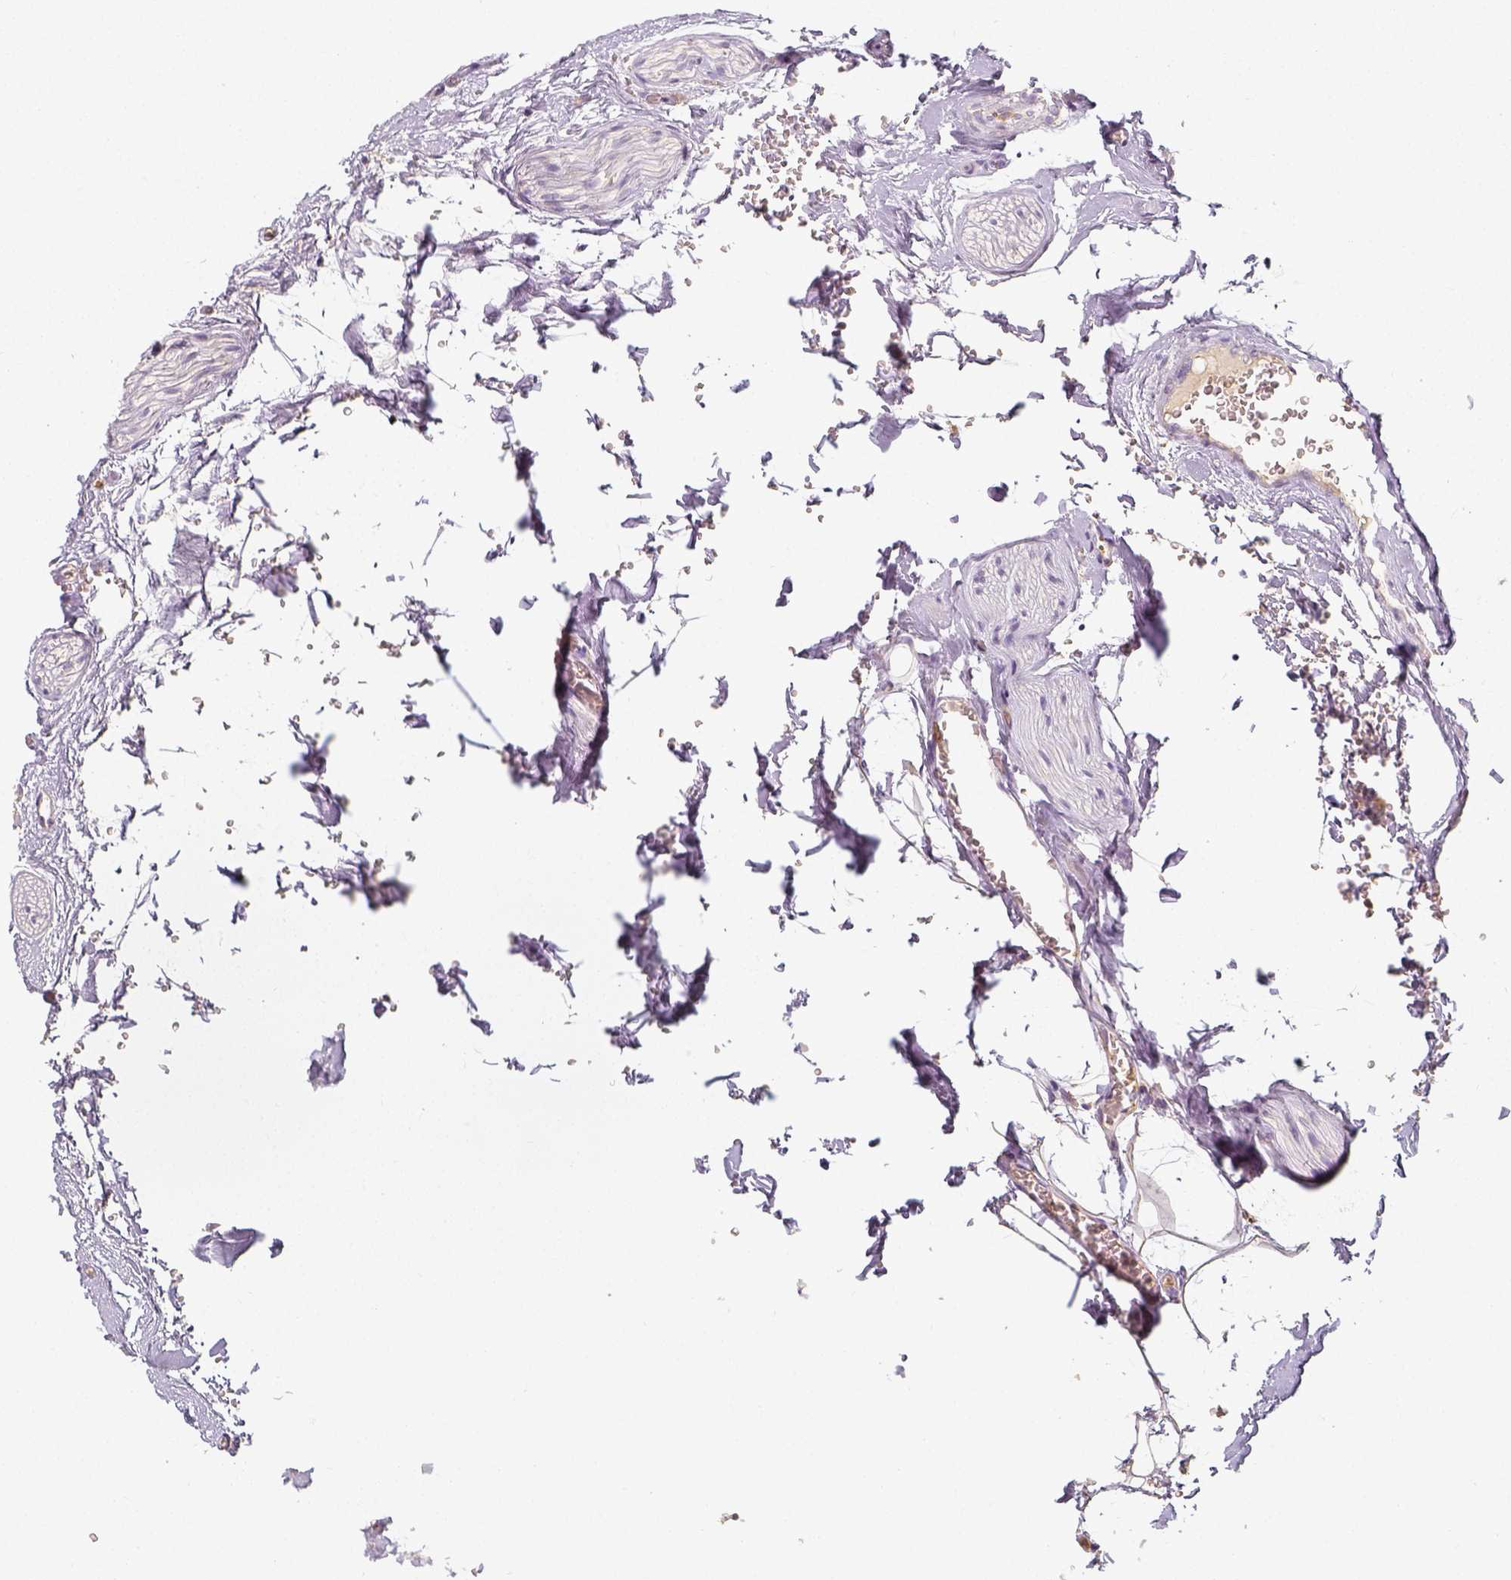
{"staining": {"intensity": "moderate", "quantity": ">75%", "location": "cytoplasmic/membranous"}, "tissue": "seminal vesicle", "cell_type": "Glandular cells", "image_type": "normal", "snomed": [{"axis": "morphology", "description": "Normal tissue, NOS"}, {"axis": "topography", "description": "Seminal veicle"}], "caption": "Immunohistochemical staining of benign human seminal vesicle exhibits >75% levels of moderate cytoplasmic/membranous protein positivity in about >75% of glandular cells.", "gene": "PTPRJ", "patient": {"sex": "male", "age": 68}}